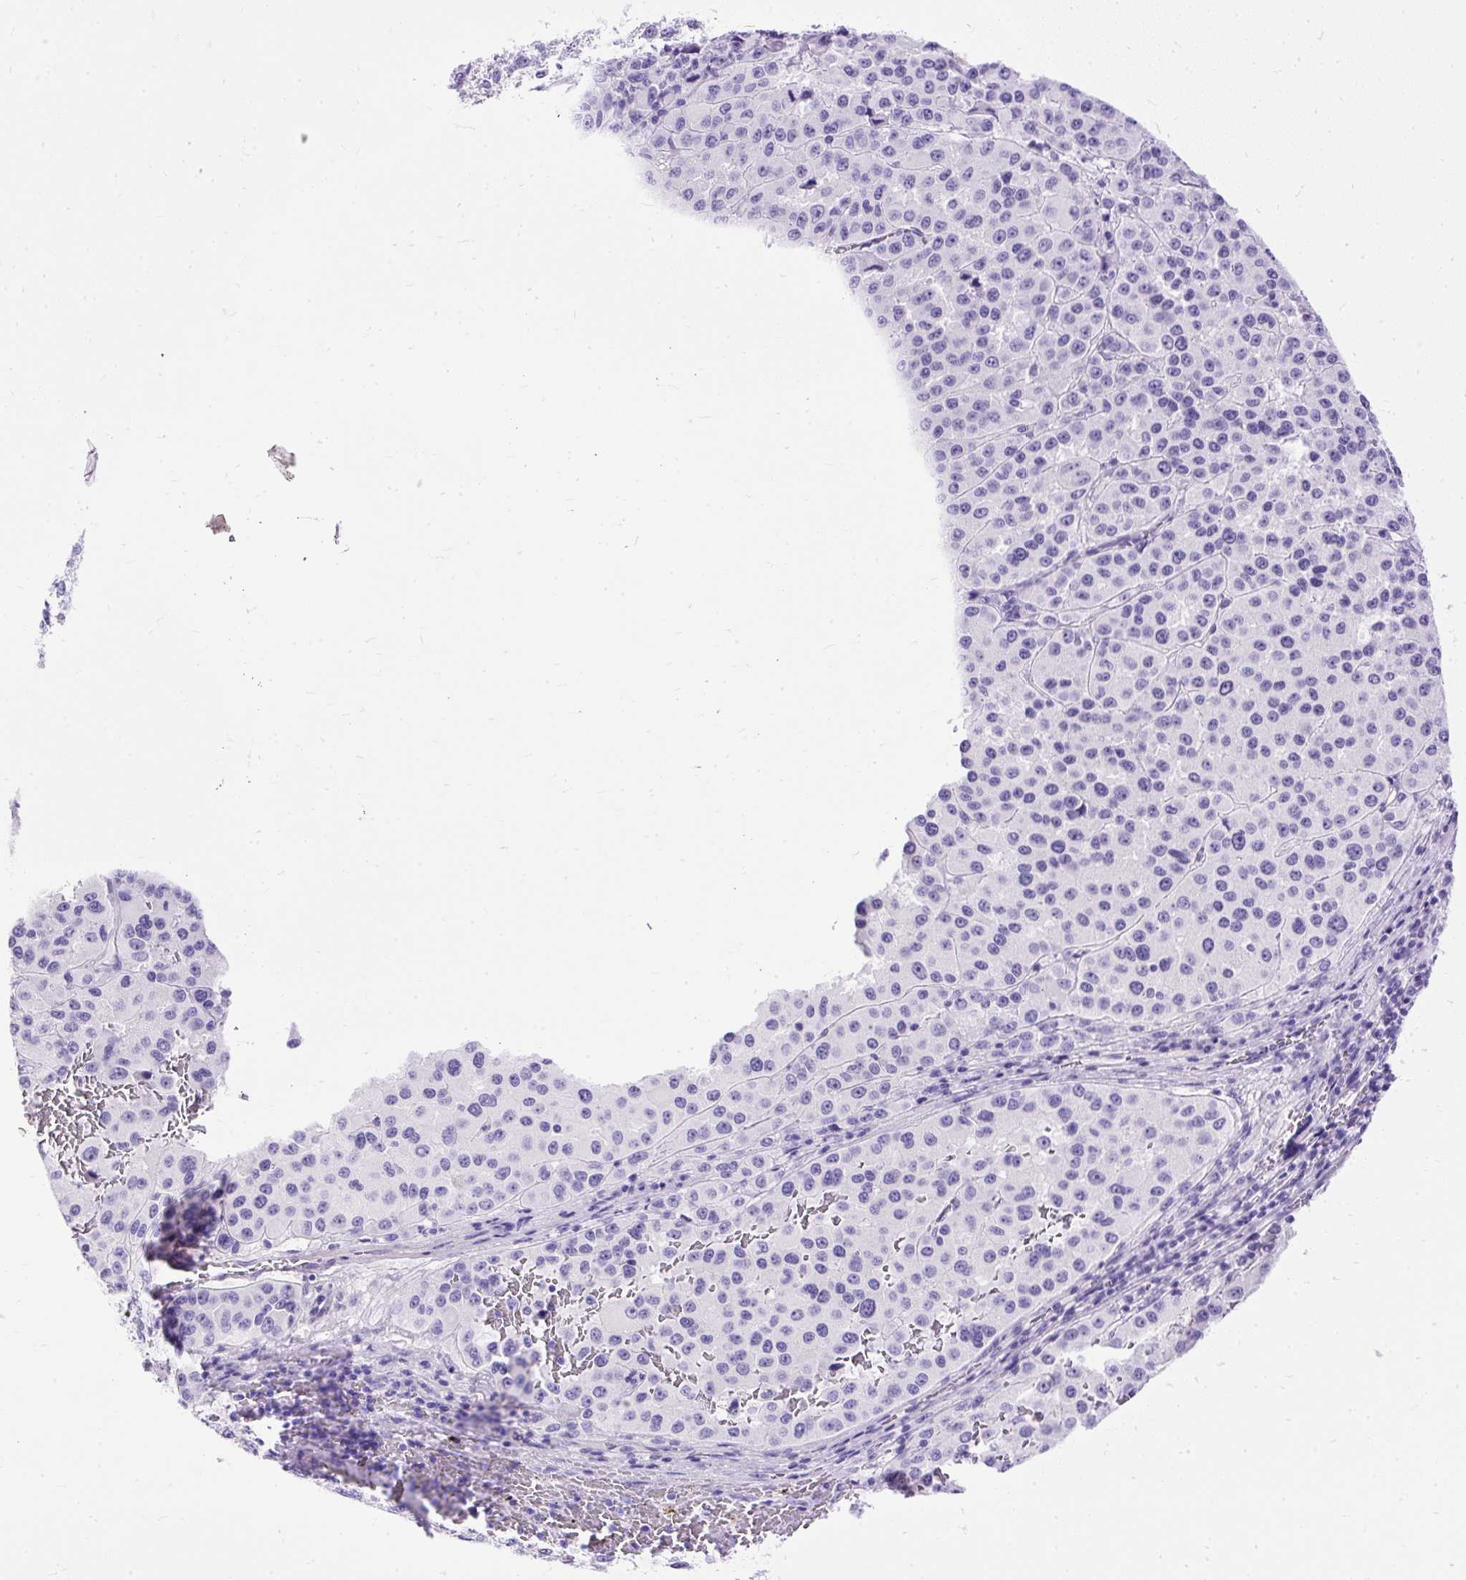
{"staining": {"intensity": "negative", "quantity": "none", "location": "none"}, "tissue": "melanoma", "cell_type": "Tumor cells", "image_type": "cancer", "snomed": [{"axis": "morphology", "description": "Malignant melanoma, Metastatic site"}, {"axis": "topography", "description": "Lymph node"}], "caption": "Immunohistochemistry micrograph of neoplastic tissue: melanoma stained with DAB (3,3'-diaminobenzidine) shows no significant protein positivity in tumor cells. (Stains: DAB (3,3'-diaminobenzidine) immunohistochemistry with hematoxylin counter stain, Microscopy: brightfield microscopy at high magnification).", "gene": "HEY1", "patient": {"sex": "female", "age": 65}}